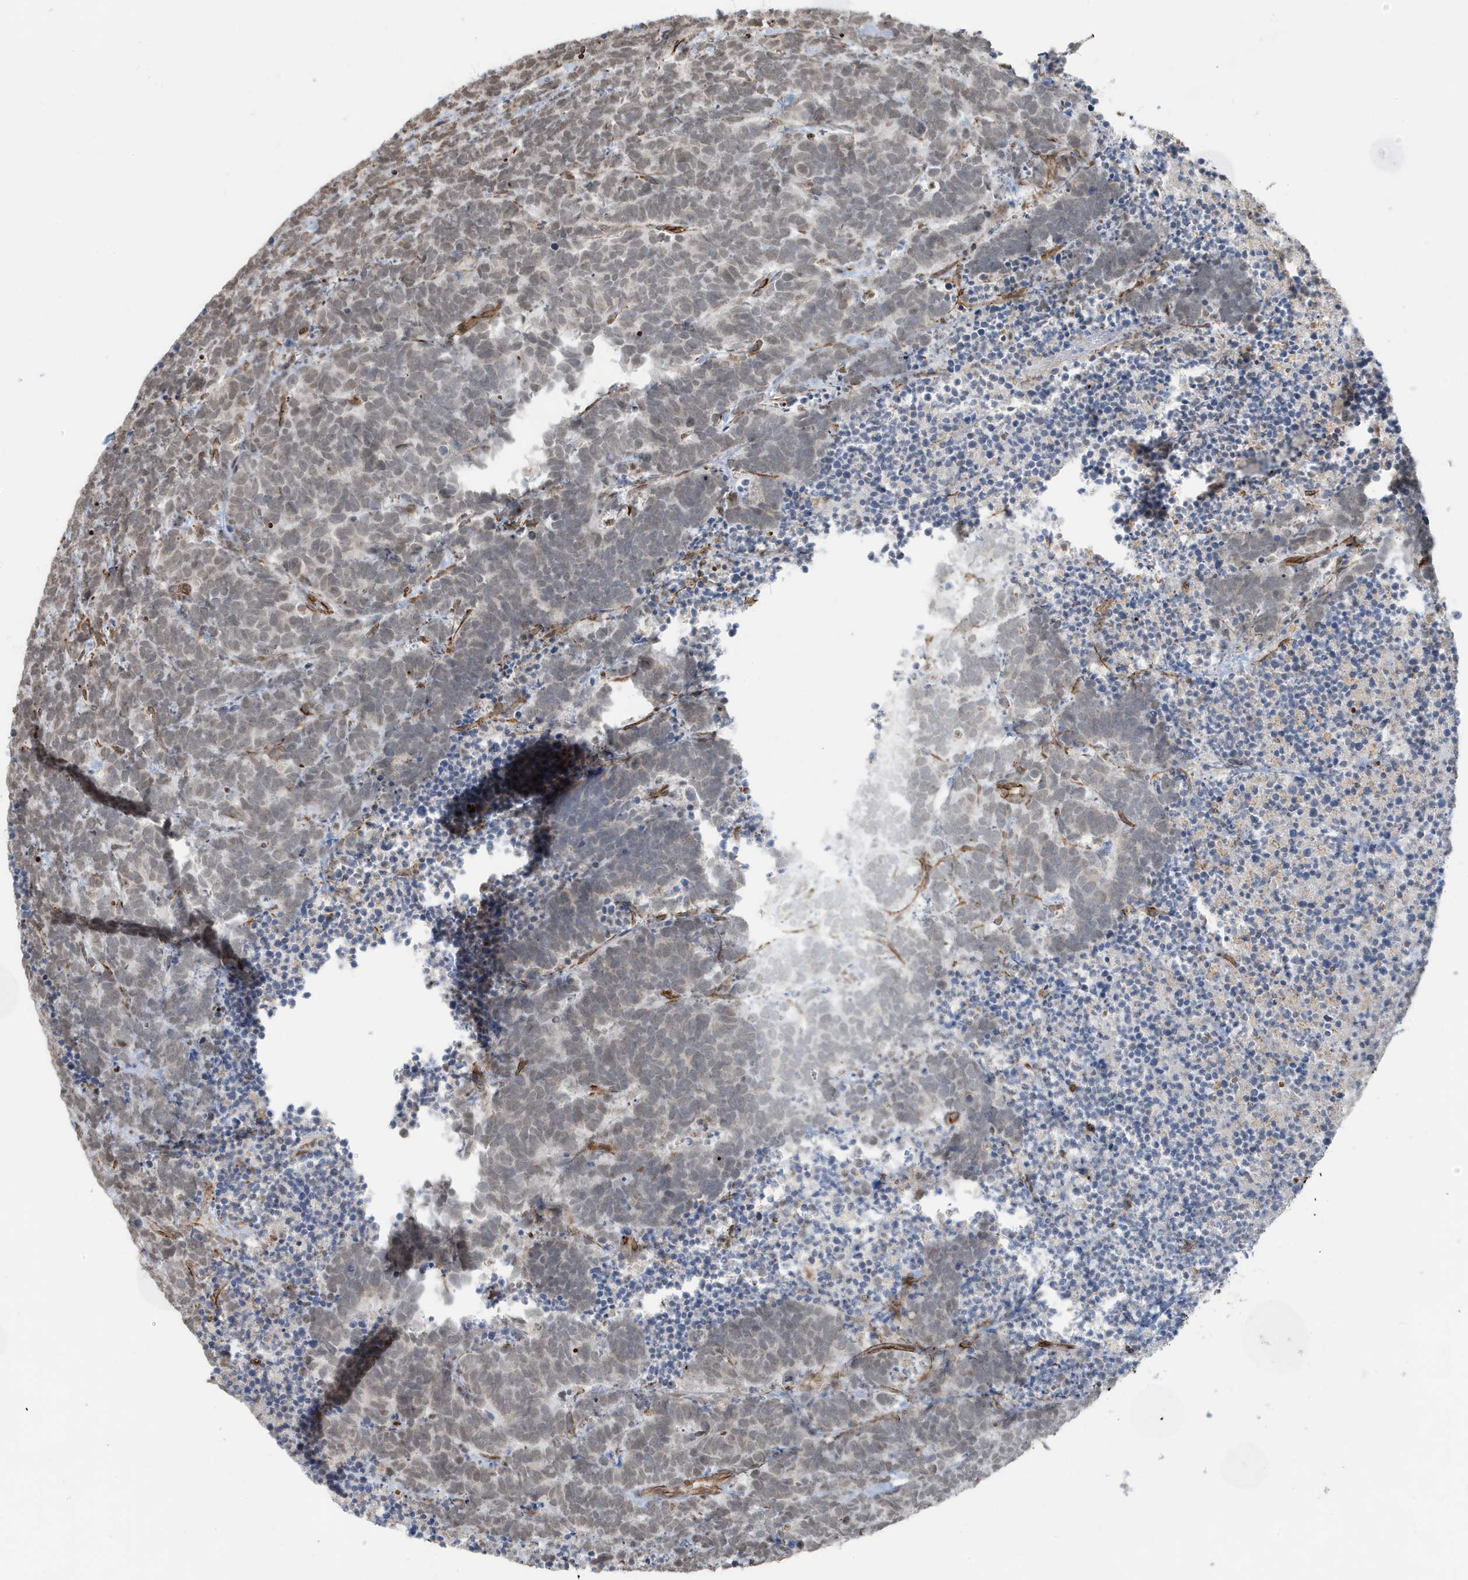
{"staining": {"intensity": "negative", "quantity": "none", "location": "none"}, "tissue": "carcinoid", "cell_type": "Tumor cells", "image_type": "cancer", "snomed": [{"axis": "morphology", "description": "Carcinoma, NOS"}, {"axis": "morphology", "description": "Carcinoid, malignant, NOS"}, {"axis": "topography", "description": "Urinary bladder"}], "caption": "The photomicrograph reveals no staining of tumor cells in carcinoid.", "gene": "CHCHD4", "patient": {"sex": "male", "age": 57}}